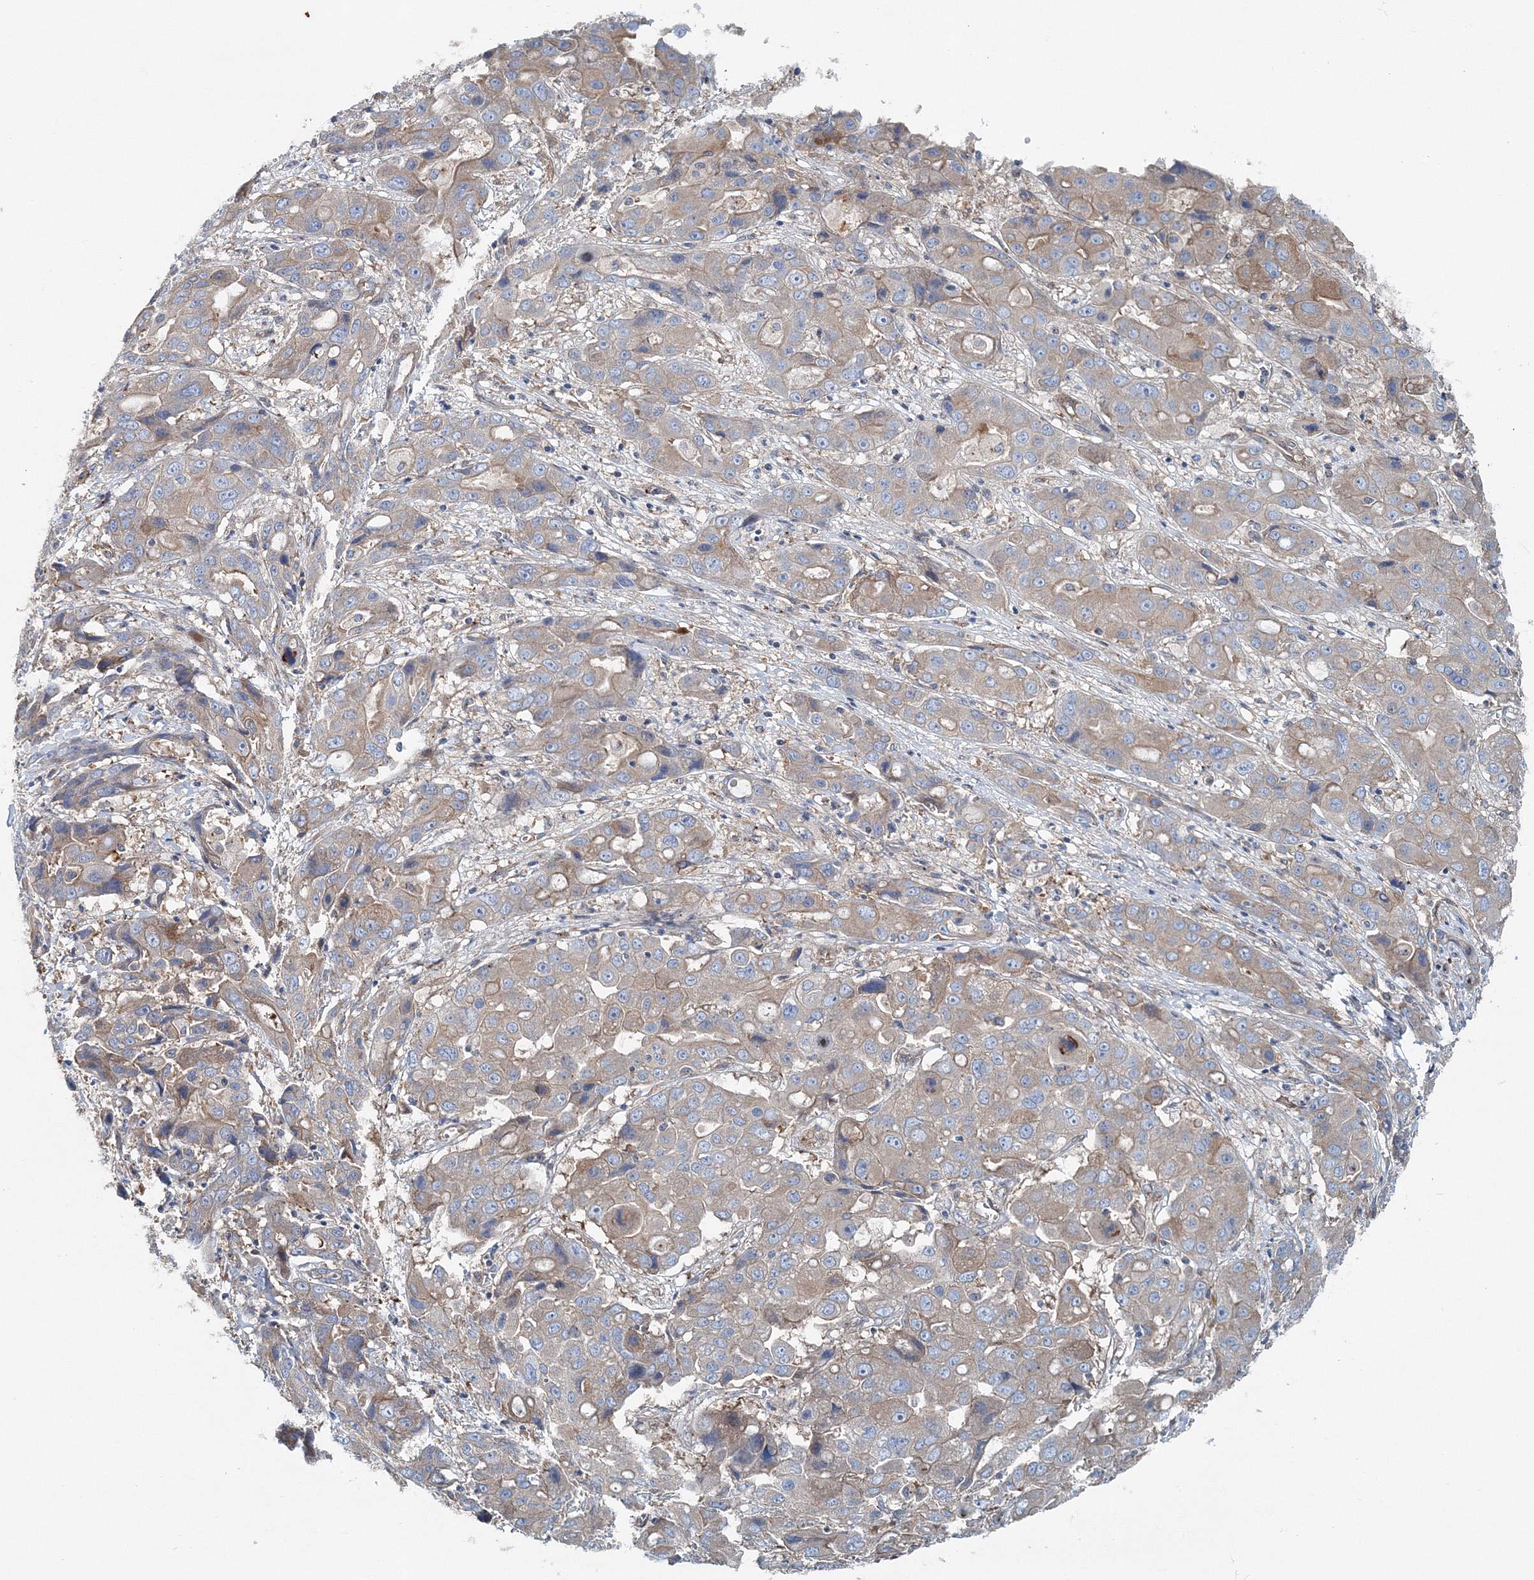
{"staining": {"intensity": "weak", "quantity": ">75%", "location": "cytoplasmic/membranous"}, "tissue": "liver cancer", "cell_type": "Tumor cells", "image_type": "cancer", "snomed": [{"axis": "morphology", "description": "Cholangiocarcinoma"}, {"axis": "topography", "description": "Liver"}], "caption": "Brown immunohistochemical staining in cholangiocarcinoma (liver) reveals weak cytoplasmic/membranous expression in approximately >75% of tumor cells.", "gene": "MPHOSPH9", "patient": {"sex": "male", "age": 67}}